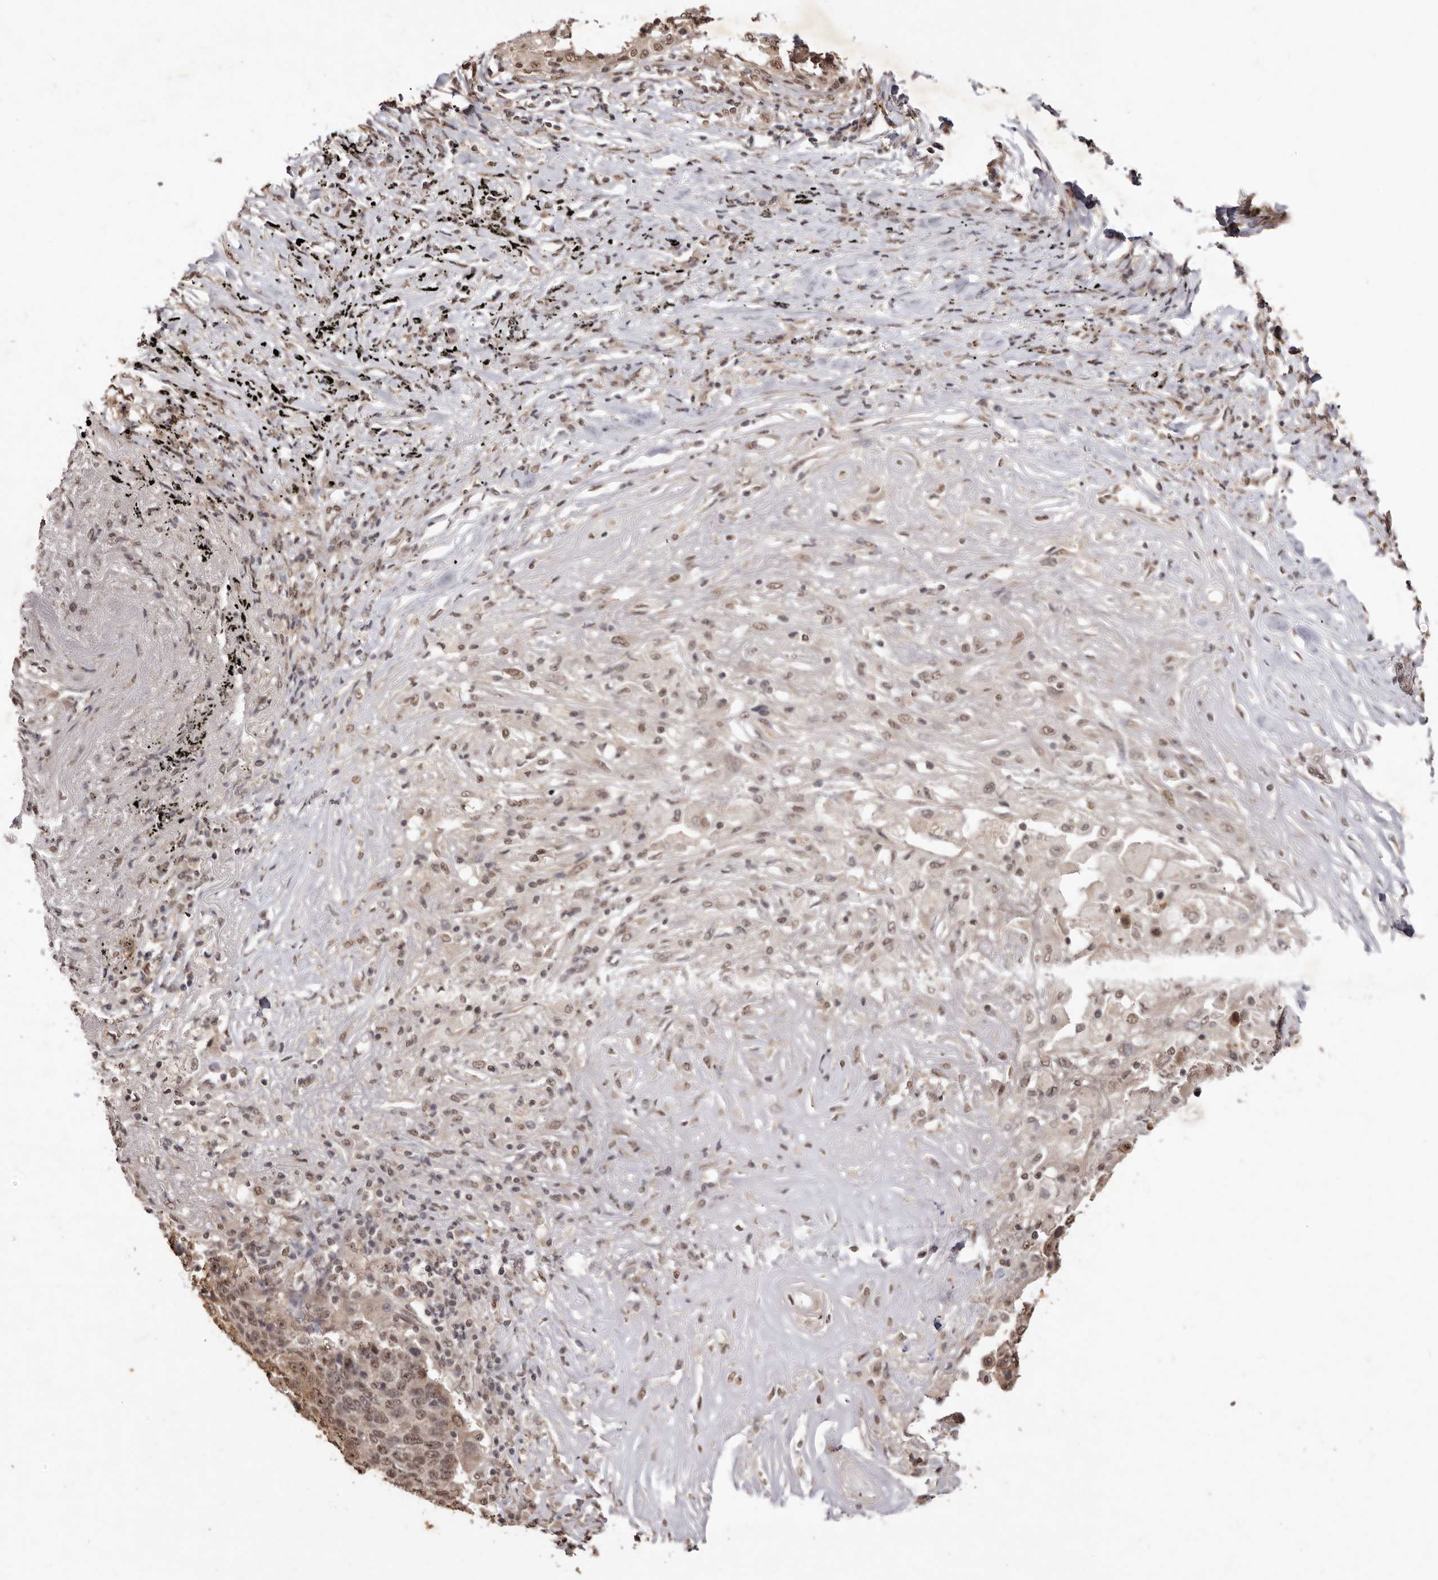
{"staining": {"intensity": "moderate", "quantity": ">75%", "location": "cytoplasmic/membranous,nuclear"}, "tissue": "lung cancer", "cell_type": "Tumor cells", "image_type": "cancer", "snomed": [{"axis": "morphology", "description": "Squamous cell carcinoma, NOS"}, {"axis": "topography", "description": "Lung"}], "caption": "Human lung squamous cell carcinoma stained with a protein marker exhibits moderate staining in tumor cells.", "gene": "NOTCH1", "patient": {"sex": "male", "age": 66}}